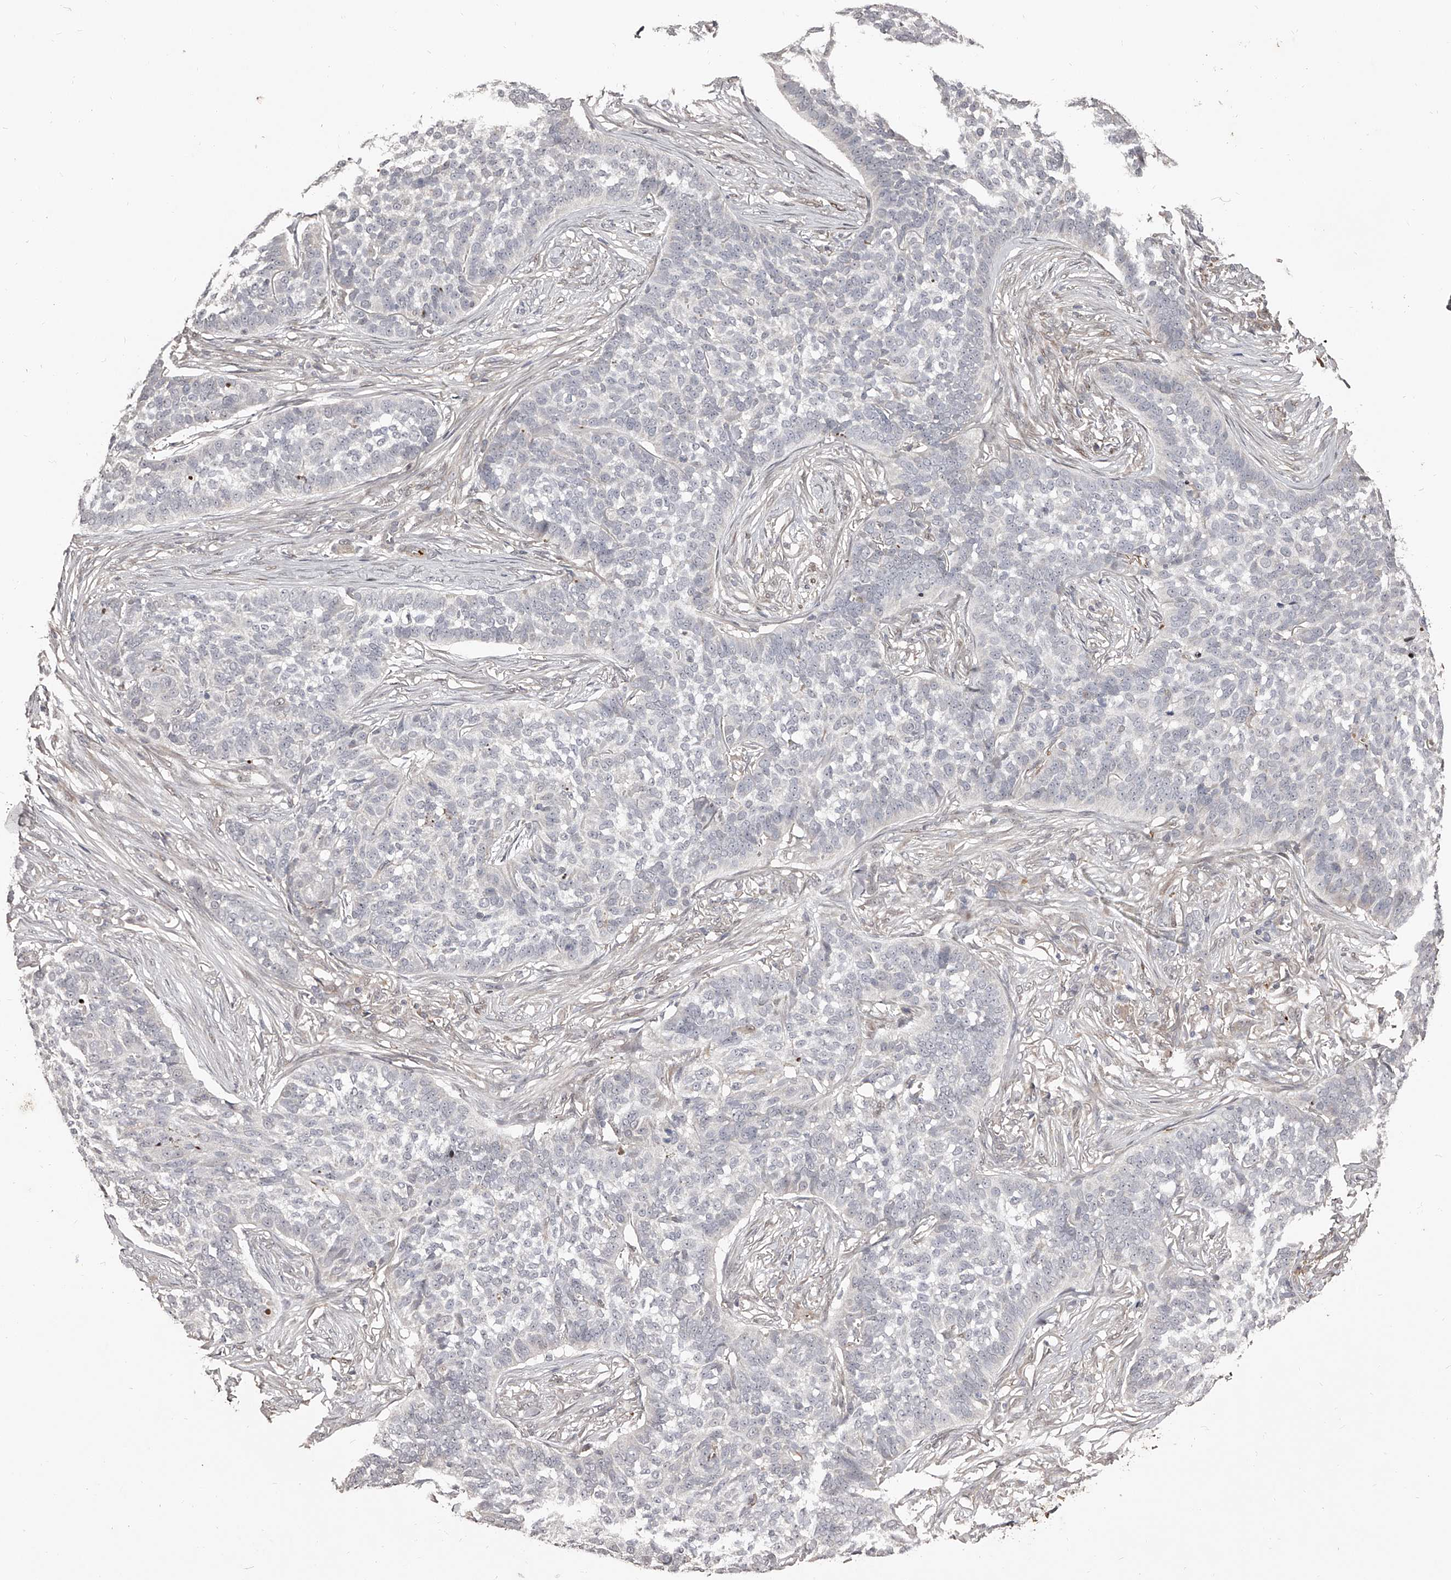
{"staining": {"intensity": "negative", "quantity": "none", "location": "none"}, "tissue": "skin cancer", "cell_type": "Tumor cells", "image_type": "cancer", "snomed": [{"axis": "morphology", "description": "Basal cell carcinoma"}, {"axis": "topography", "description": "Skin"}], "caption": "DAB (3,3'-diaminobenzidine) immunohistochemical staining of basal cell carcinoma (skin) exhibits no significant positivity in tumor cells. (Stains: DAB immunohistochemistry (IHC) with hematoxylin counter stain, Microscopy: brightfield microscopy at high magnification).", "gene": "URGCP", "patient": {"sex": "male", "age": 85}}